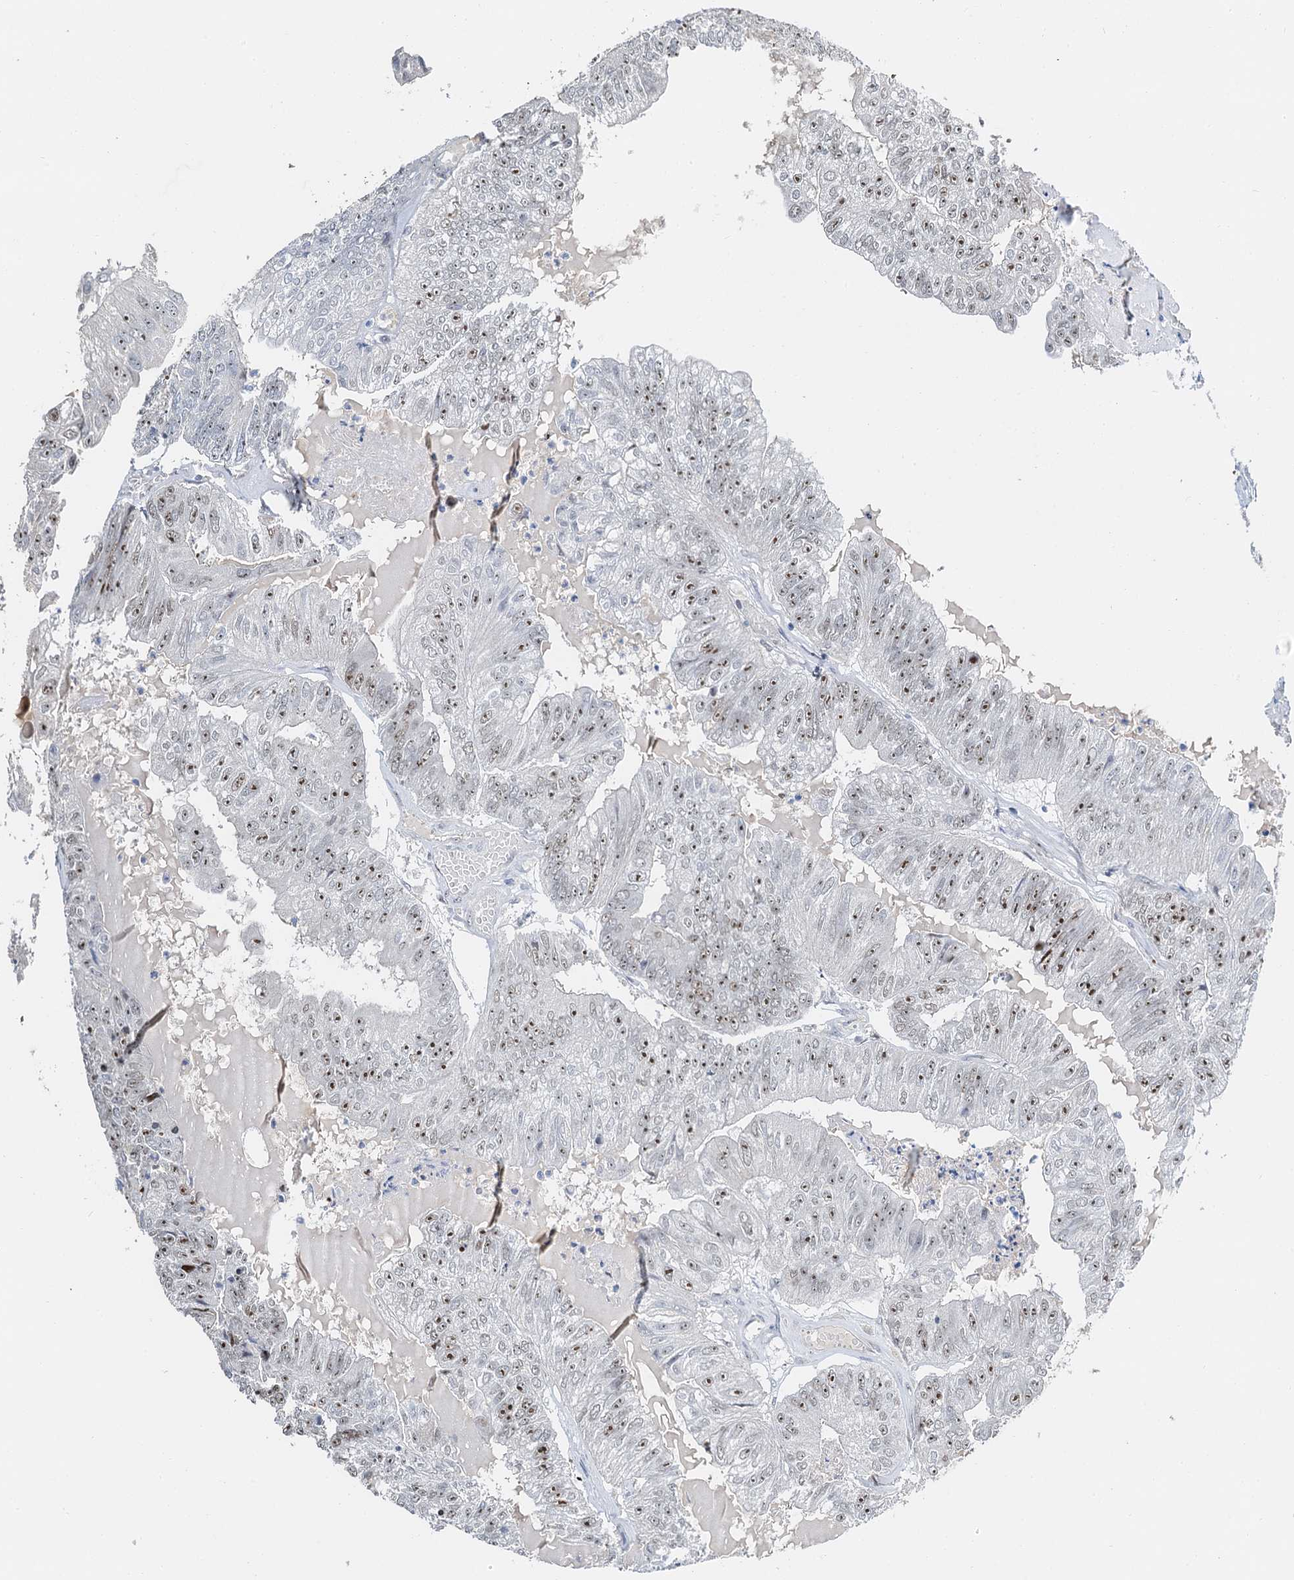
{"staining": {"intensity": "moderate", "quantity": ">75%", "location": "nuclear"}, "tissue": "colorectal cancer", "cell_type": "Tumor cells", "image_type": "cancer", "snomed": [{"axis": "morphology", "description": "Adenocarcinoma, NOS"}, {"axis": "topography", "description": "Colon"}], "caption": "Colorectal cancer was stained to show a protein in brown. There is medium levels of moderate nuclear positivity in approximately >75% of tumor cells. The staining was performed using DAB, with brown indicating positive protein expression. Nuclei are stained blue with hematoxylin.", "gene": "NOP2", "patient": {"sex": "female", "age": 67}}